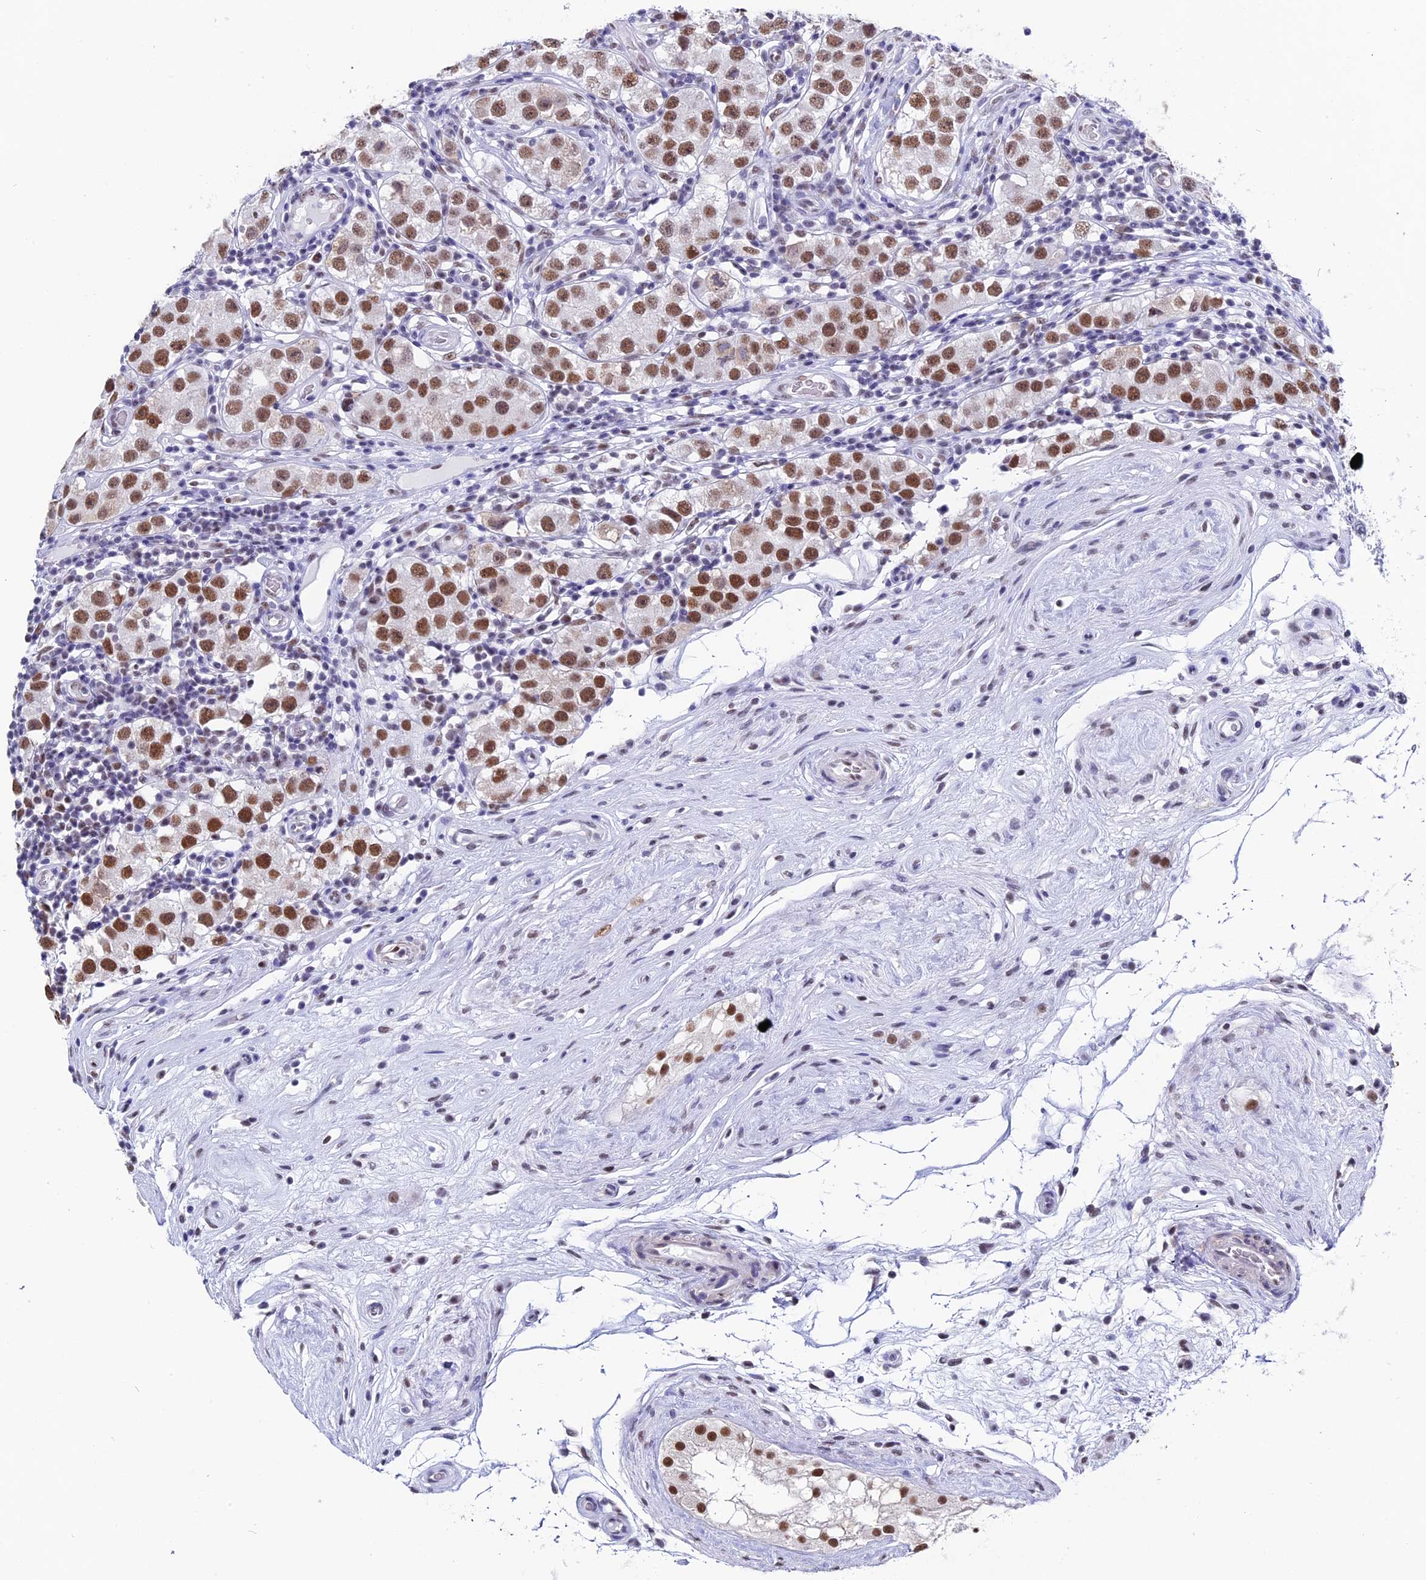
{"staining": {"intensity": "moderate", "quantity": ">75%", "location": "nuclear"}, "tissue": "testis cancer", "cell_type": "Tumor cells", "image_type": "cancer", "snomed": [{"axis": "morphology", "description": "Seminoma, NOS"}, {"axis": "topography", "description": "Testis"}], "caption": "Tumor cells demonstrate moderate nuclear expression in approximately >75% of cells in testis seminoma.", "gene": "CD2BP2", "patient": {"sex": "male", "age": 34}}